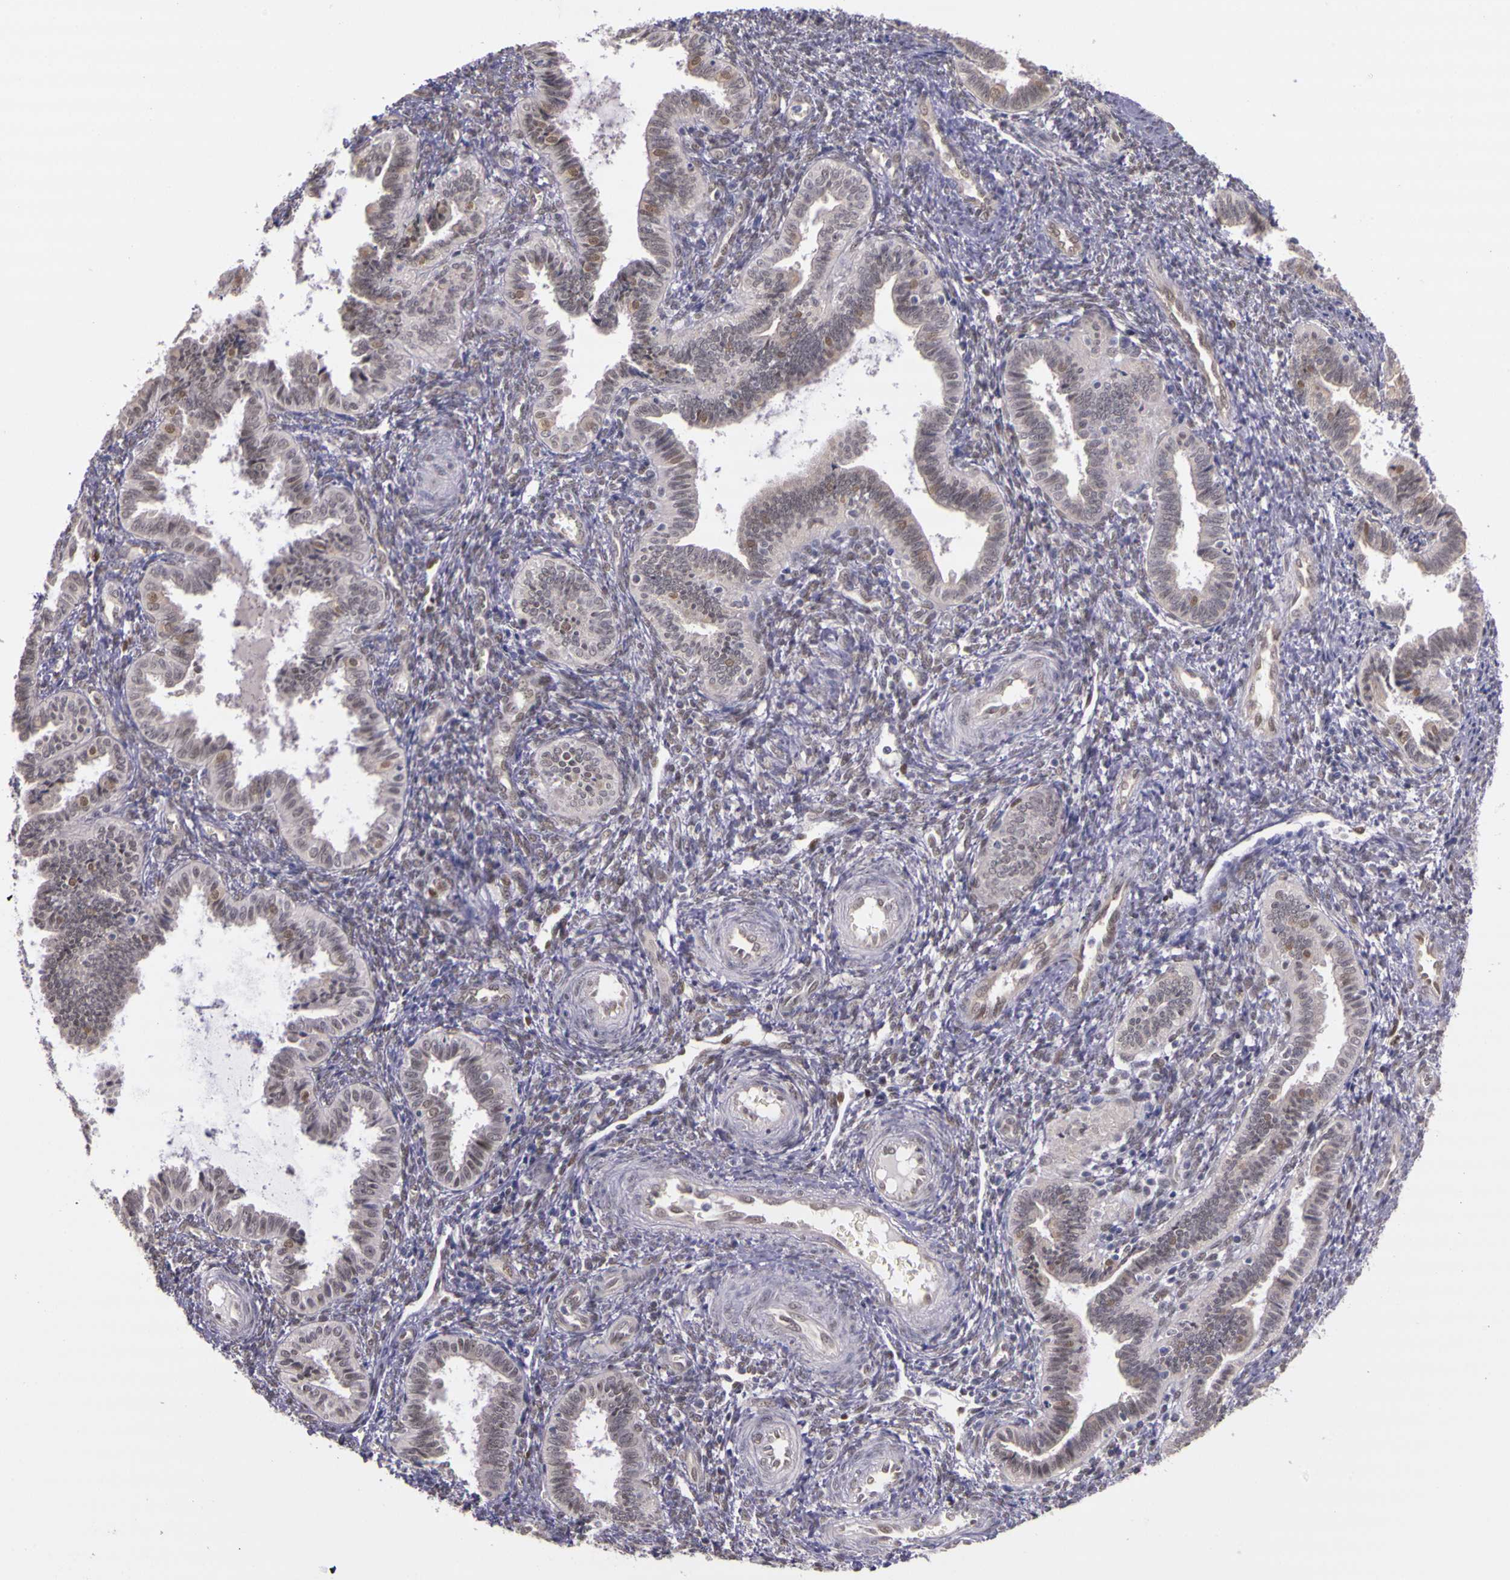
{"staining": {"intensity": "weak", "quantity": "25%-75%", "location": "nuclear"}, "tissue": "endometrium", "cell_type": "Cells in endometrial stroma", "image_type": "normal", "snomed": [{"axis": "morphology", "description": "Normal tissue, NOS"}, {"axis": "topography", "description": "Endometrium"}], "caption": "DAB (3,3'-diaminobenzidine) immunohistochemical staining of normal human endometrium exhibits weak nuclear protein positivity in about 25%-75% of cells in endometrial stroma.", "gene": "WDR13", "patient": {"sex": "female", "age": 36}}